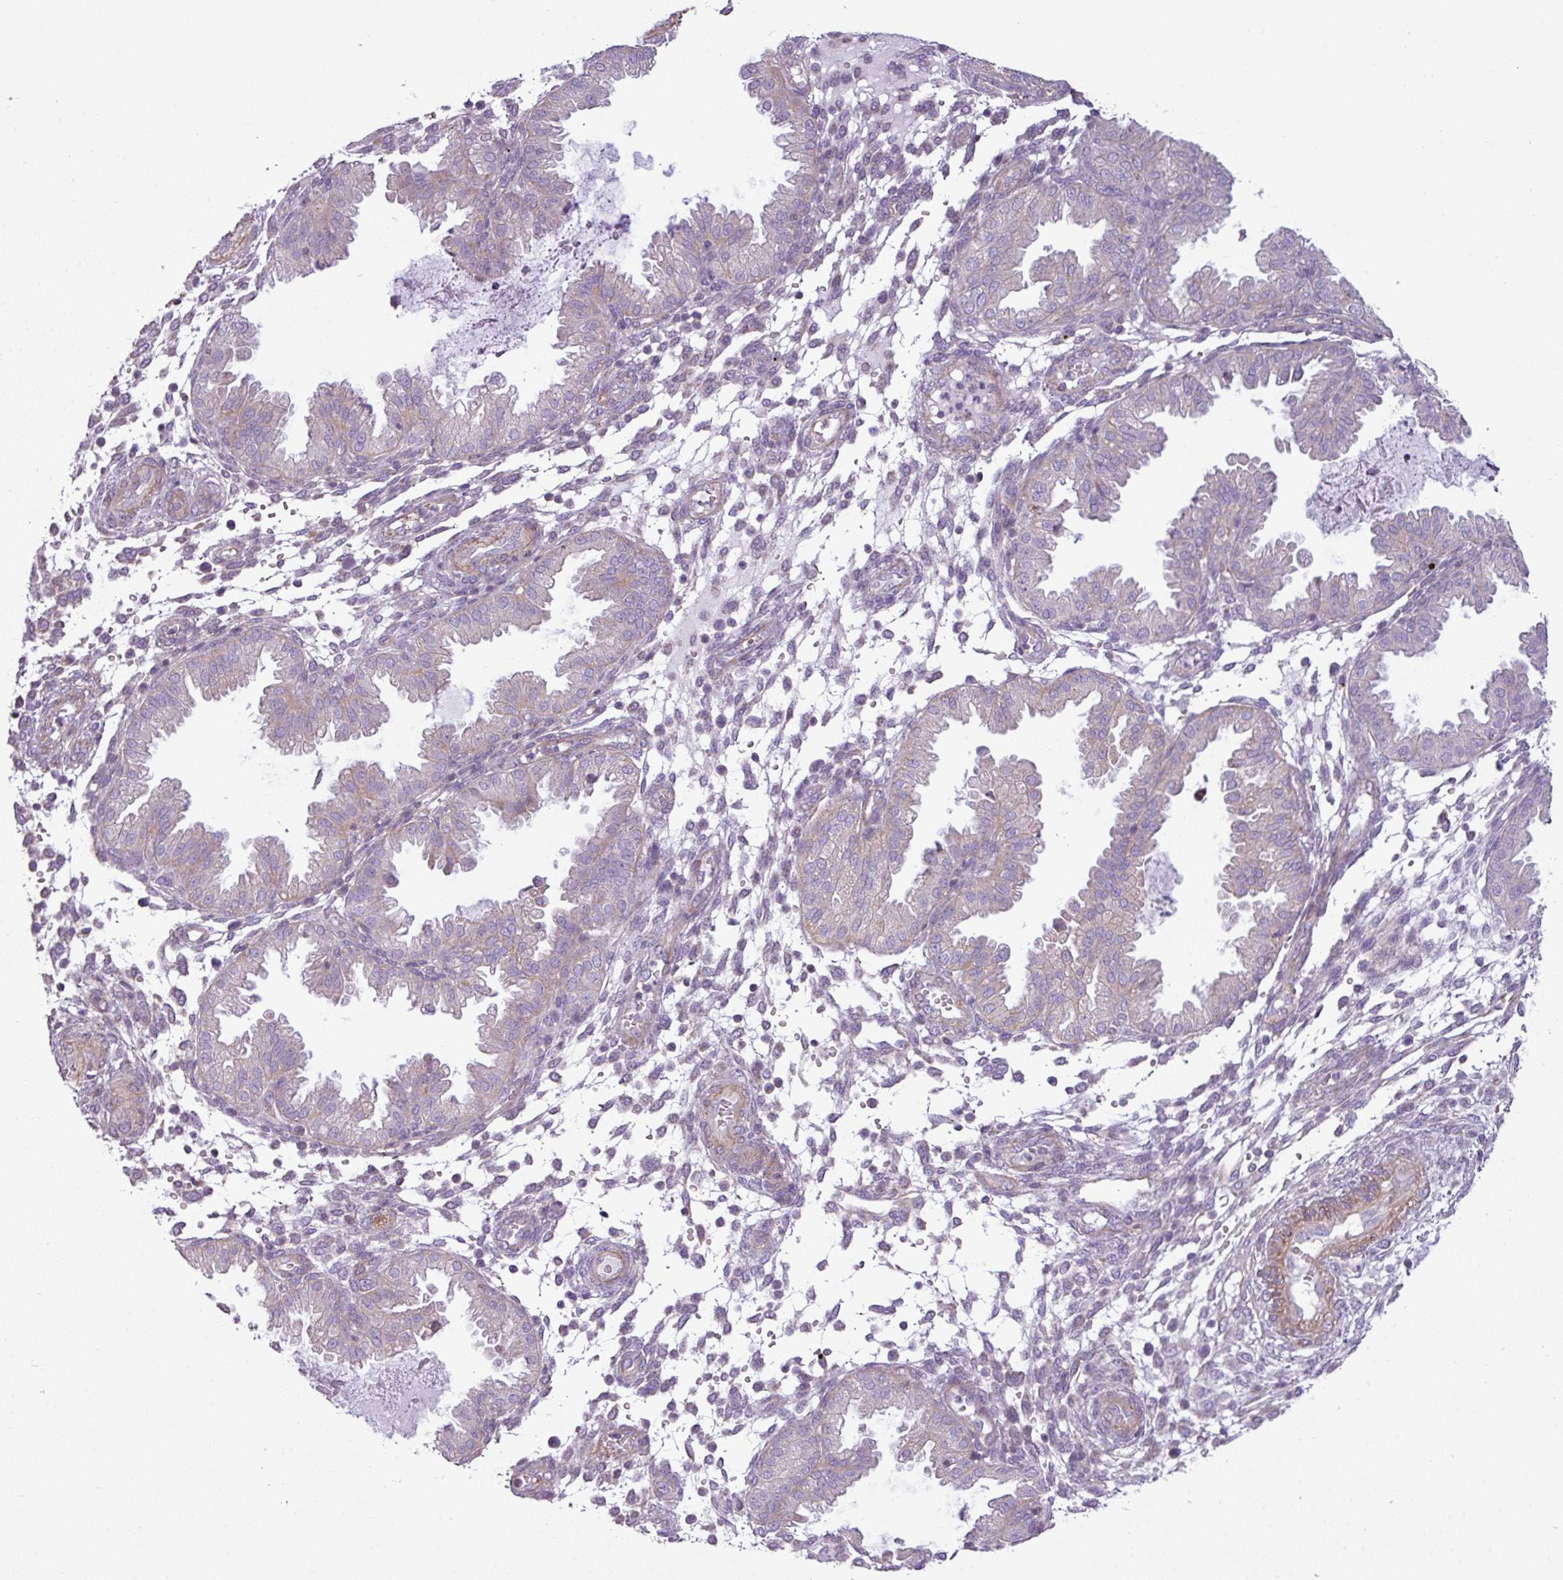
{"staining": {"intensity": "negative", "quantity": "none", "location": "none"}, "tissue": "endometrium", "cell_type": "Cells in endometrial stroma", "image_type": "normal", "snomed": [{"axis": "morphology", "description": "Normal tissue, NOS"}, {"axis": "topography", "description": "Endometrium"}], "caption": "This is an immunohistochemistry (IHC) micrograph of unremarkable human endometrium. There is no positivity in cells in endometrial stroma.", "gene": "BTN2A2", "patient": {"sex": "female", "age": 33}}